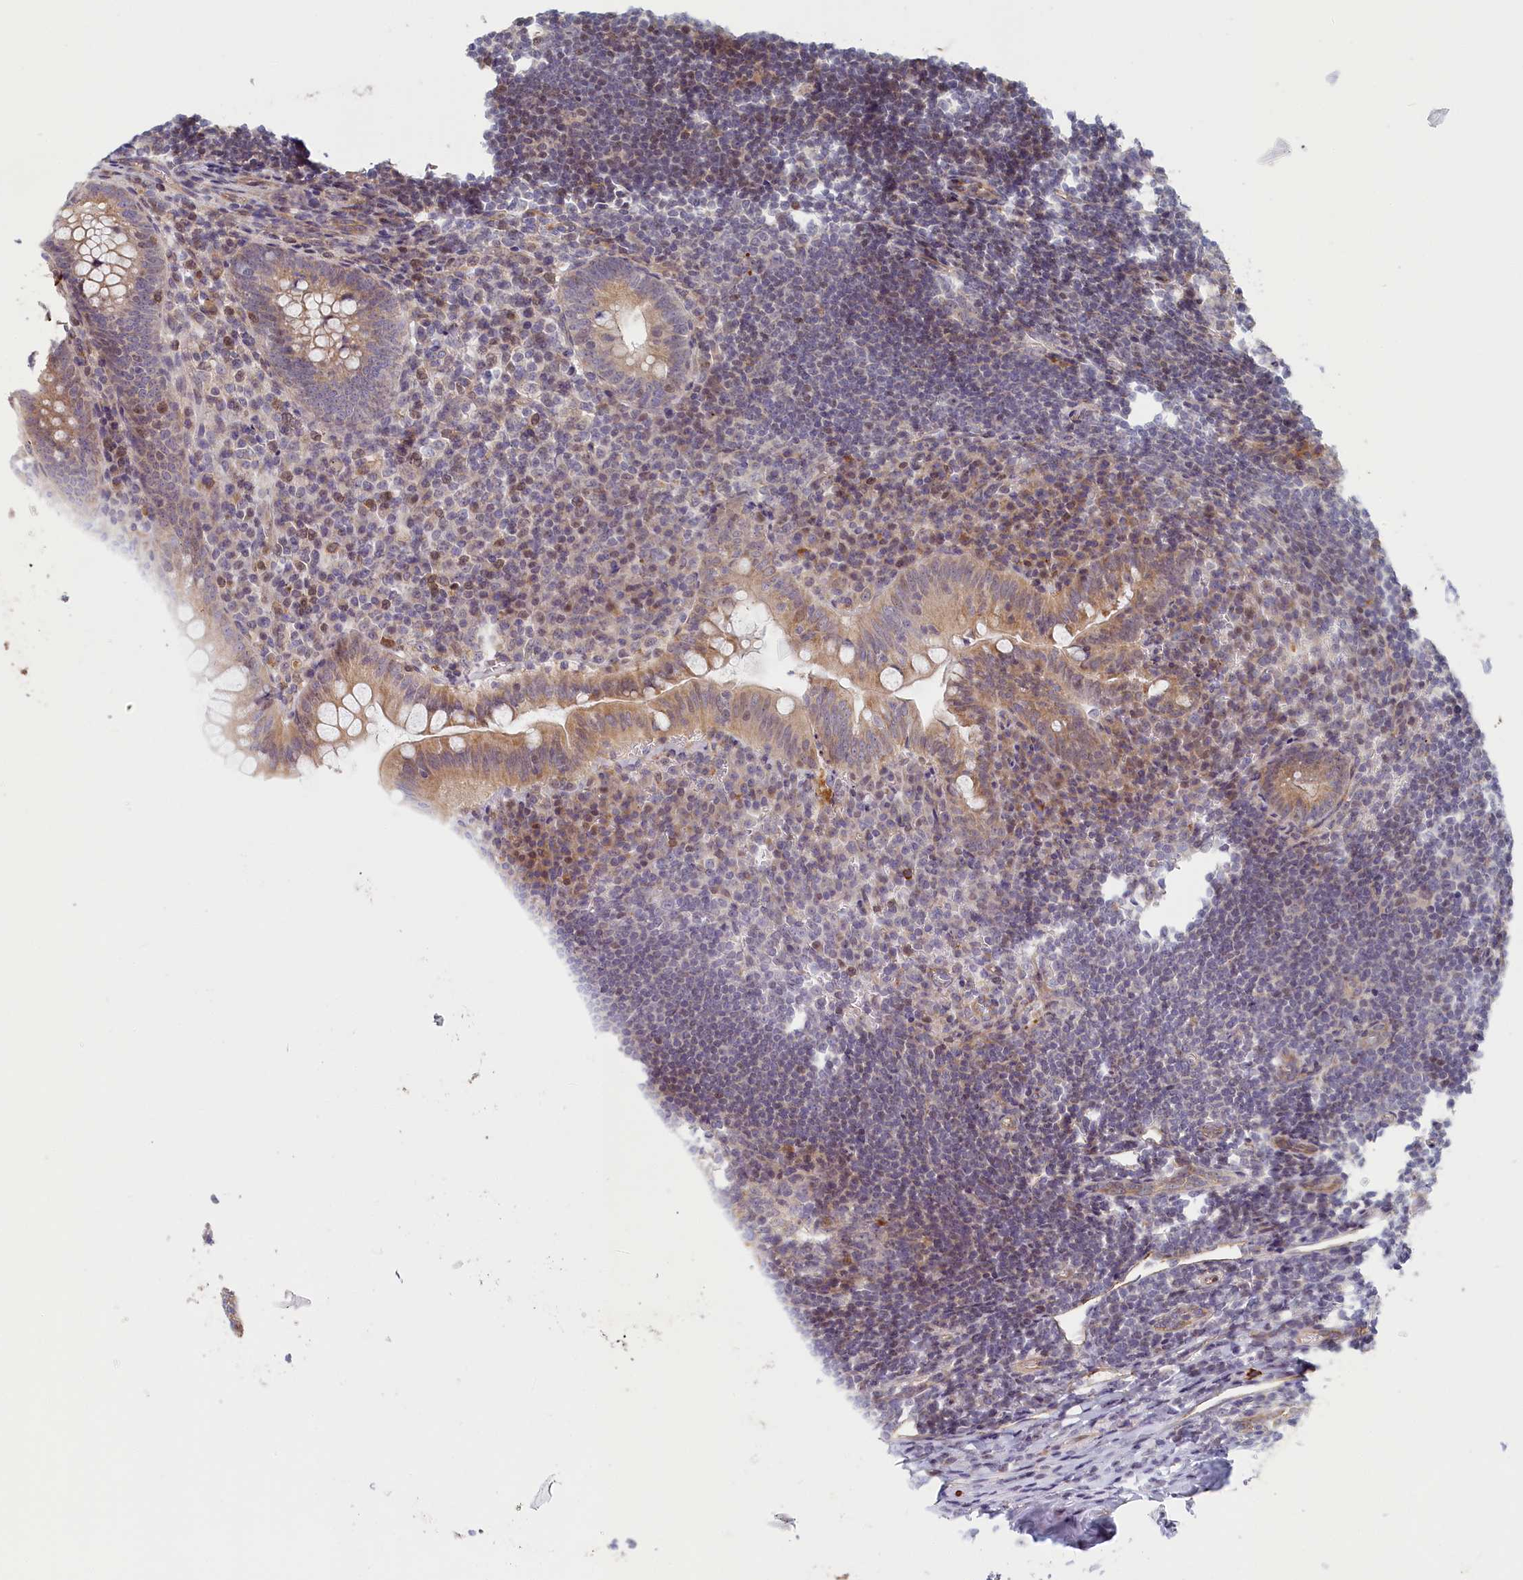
{"staining": {"intensity": "weak", "quantity": "25%-75%", "location": "cytoplasmic/membranous"}, "tissue": "appendix", "cell_type": "Glandular cells", "image_type": "normal", "snomed": [{"axis": "morphology", "description": "Normal tissue, NOS"}, {"axis": "topography", "description": "Appendix"}], "caption": "A photomicrograph showing weak cytoplasmic/membranous positivity in about 25%-75% of glandular cells in unremarkable appendix, as visualized by brown immunohistochemical staining.", "gene": "INTS4", "patient": {"sex": "female", "age": 33}}